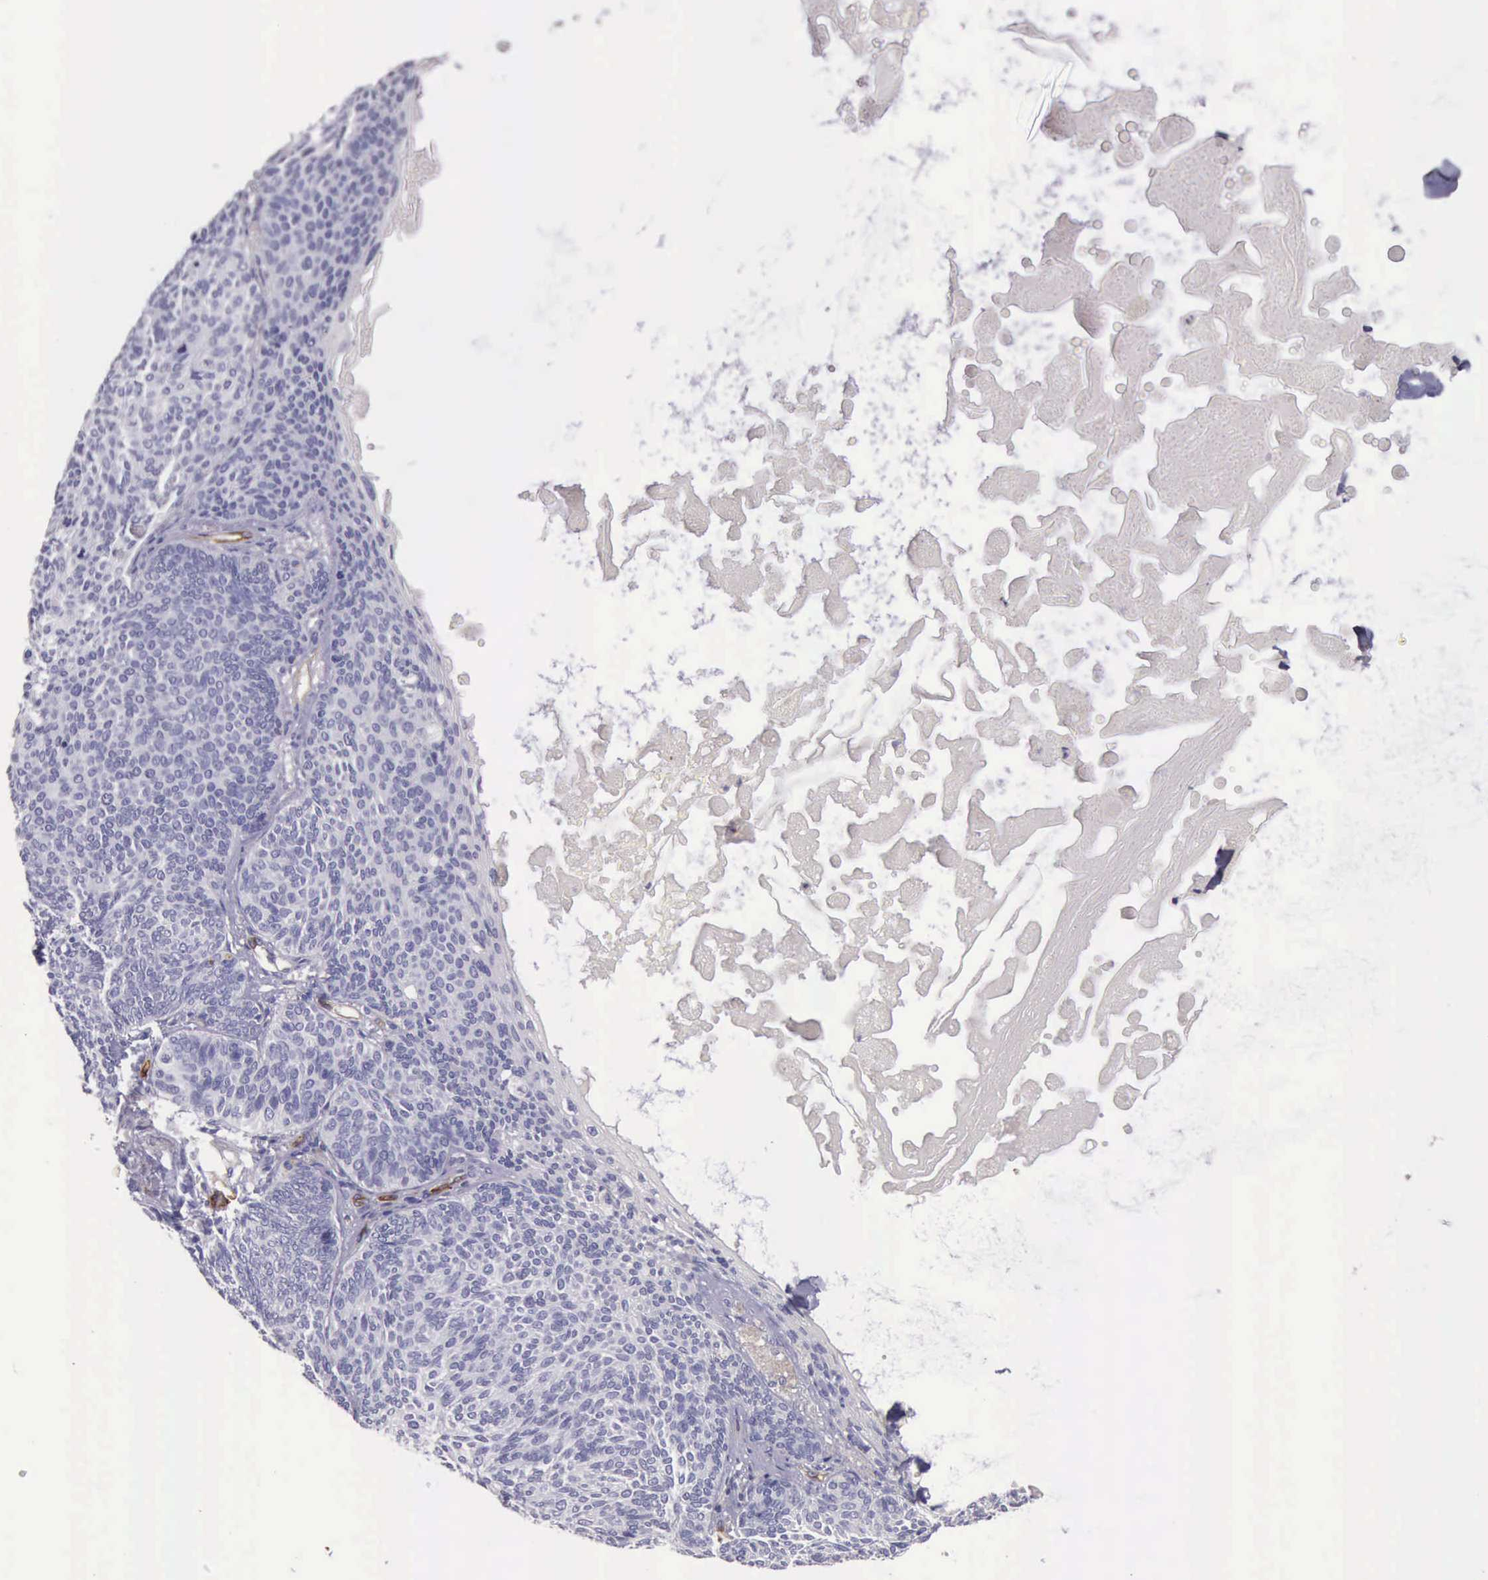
{"staining": {"intensity": "negative", "quantity": "none", "location": "none"}, "tissue": "skin cancer", "cell_type": "Tumor cells", "image_type": "cancer", "snomed": [{"axis": "morphology", "description": "Basal cell carcinoma"}, {"axis": "topography", "description": "Skin"}], "caption": "A high-resolution image shows immunohistochemistry staining of skin cancer (basal cell carcinoma), which demonstrates no significant expression in tumor cells.", "gene": "TCEANC", "patient": {"sex": "male", "age": 84}}